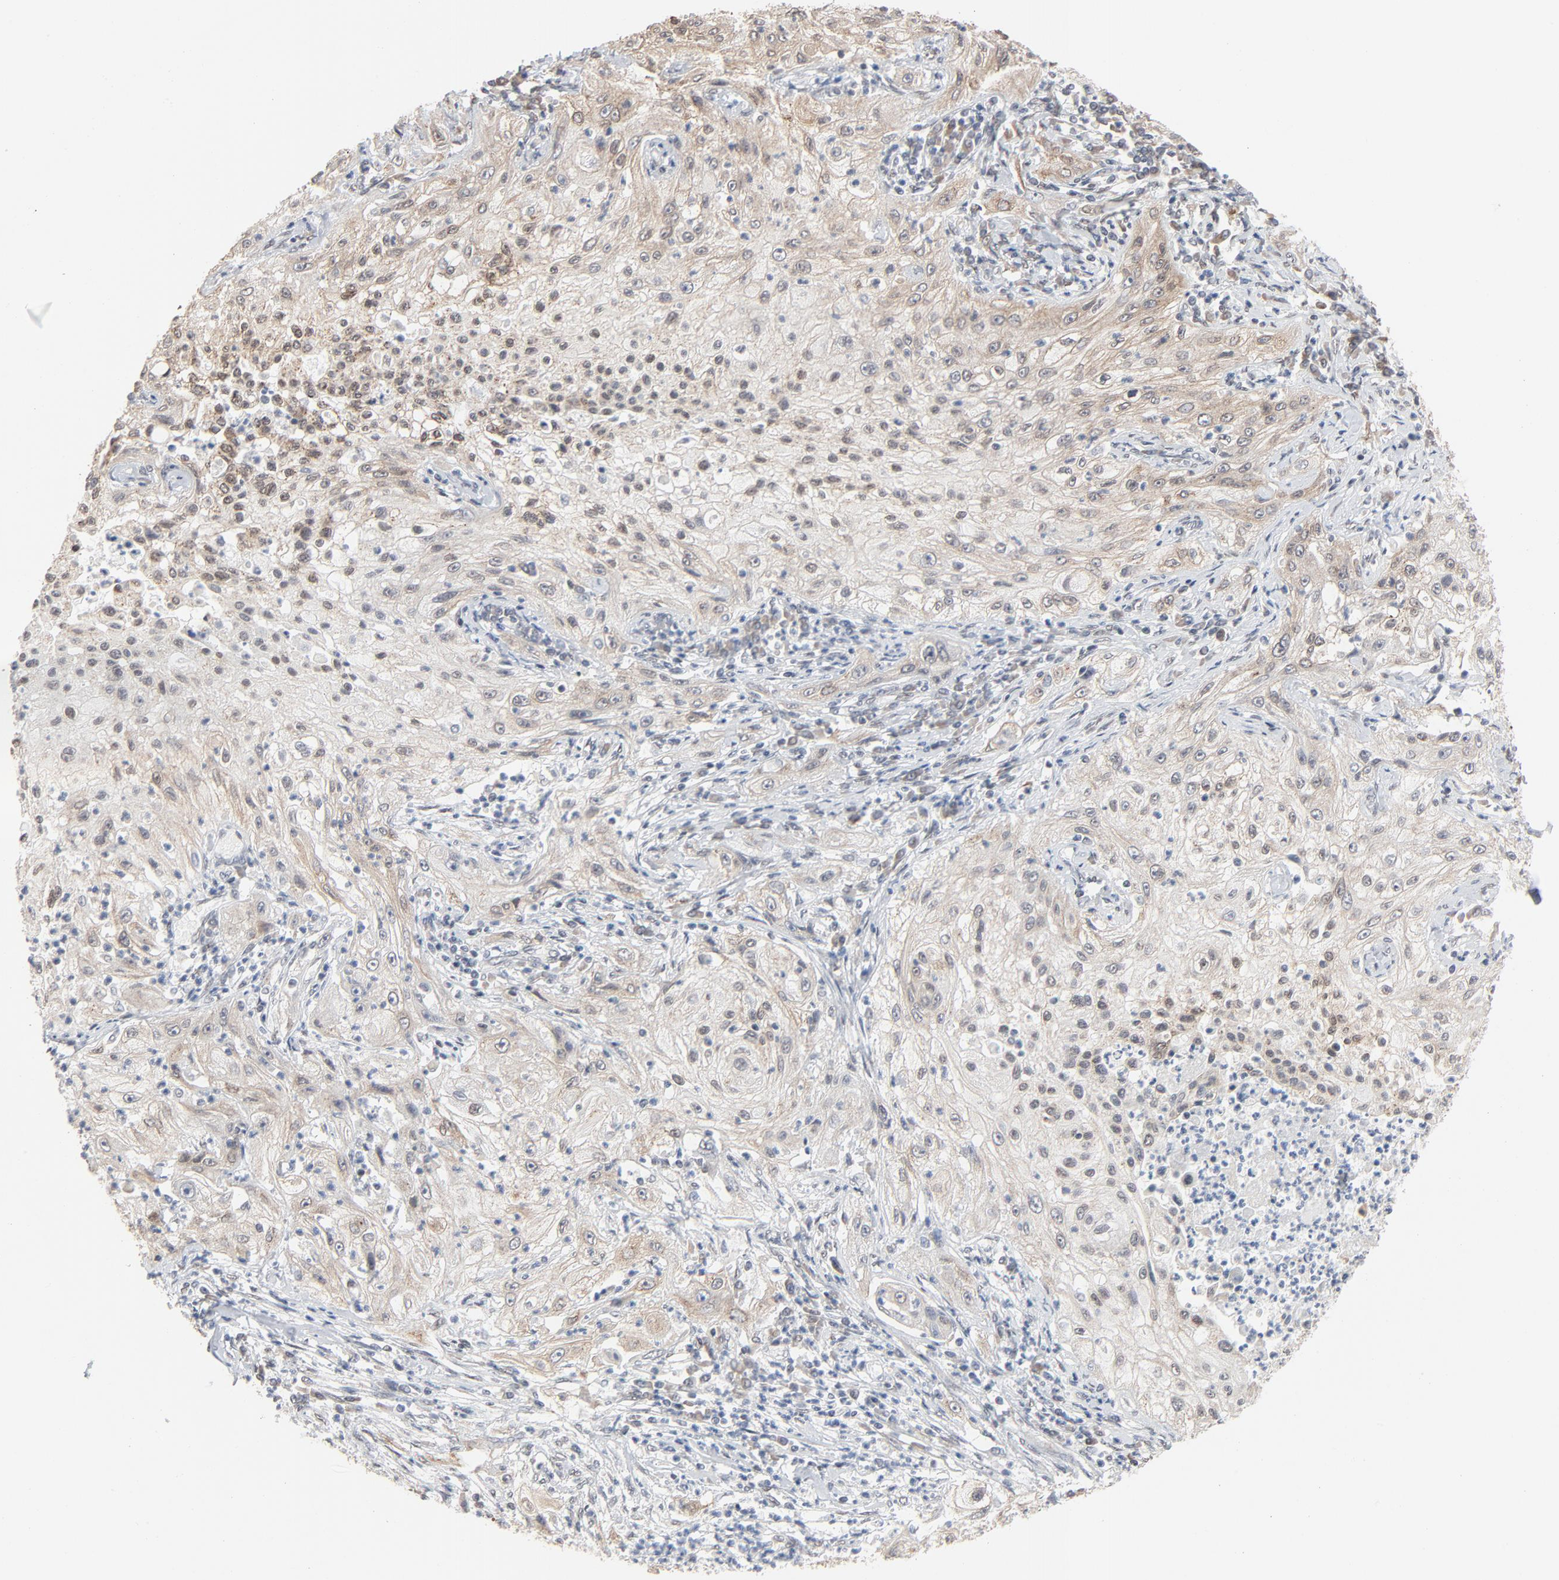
{"staining": {"intensity": "weak", "quantity": "25%-75%", "location": "cytoplasmic/membranous"}, "tissue": "lung cancer", "cell_type": "Tumor cells", "image_type": "cancer", "snomed": [{"axis": "morphology", "description": "Inflammation, NOS"}, {"axis": "morphology", "description": "Squamous cell carcinoma, NOS"}, {"axis": "topography", "description": "Lymph node"}, {"axis": "topography", "description": "Soft tissue"}, {"axis": "topography", "description": "Lung"}], "caption": "Brown immunohistochemical staining in lung cancer (squamous cell carcinoma) displays weak cytoplasmic/membranous positivity in about 25%-75% of tumor cells. (DAB = brown stain, brightfield microscopy at high magnification).", "gene": "ITPR3", "patient": {"sex": "male", "age": 66}}